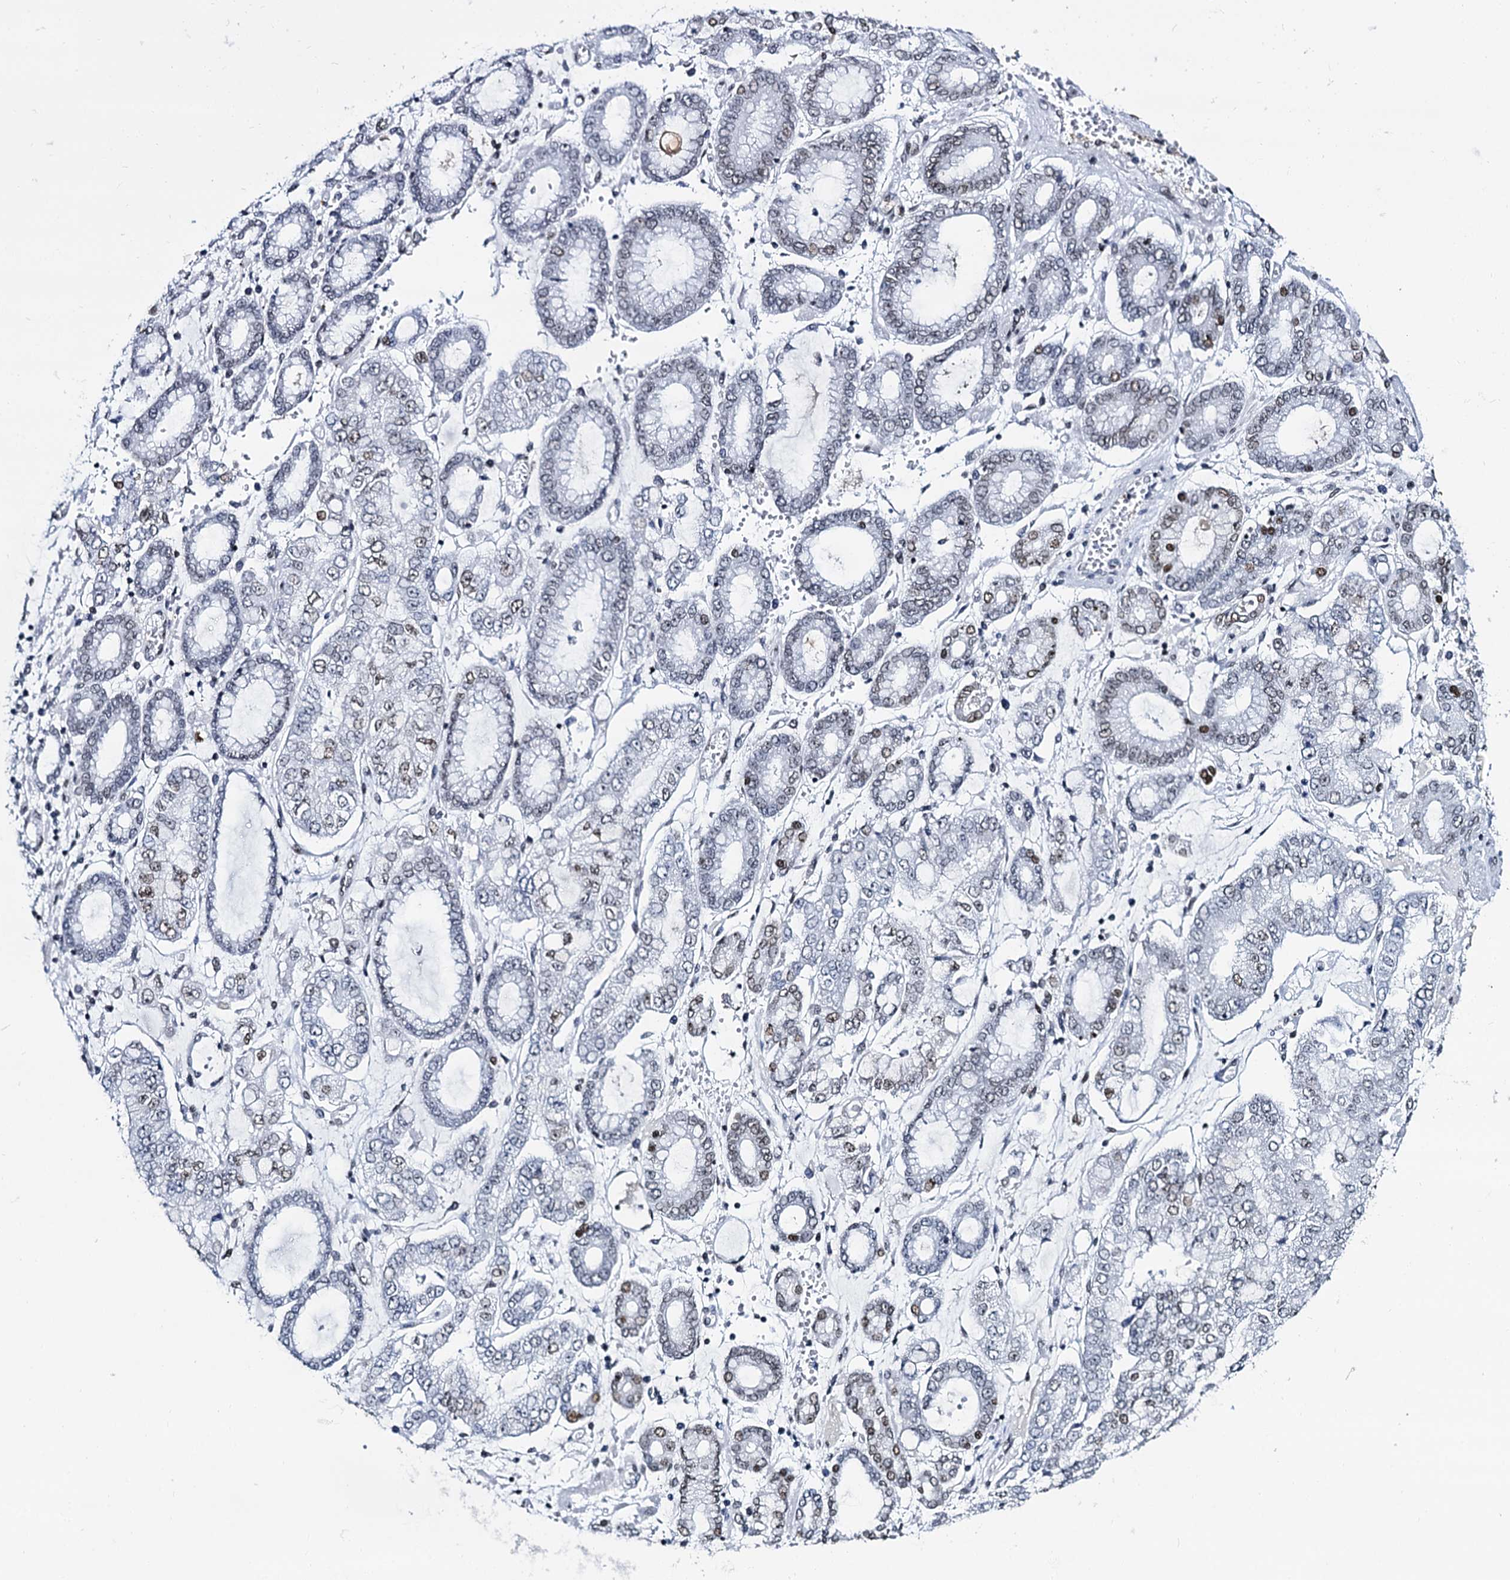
{"staining": {"intensity": "moderate", "quantity": "<25%", "location": "nuclear"}, "tissue": "stomach cancer", "cell_type": "Tumor cells", "image_type": "cancer", "snomed": [{"axis": "morphology", "description": "Adenocarcinoma, NOS"}, {"axis": "topography", "description": "Stomach"}], "caption": "A brown stain shows moderate nuclear expression of a protein in stomach cancer (adenocarcinoma) tumor cells. Using DAB (brown) and hematoxylin (blue) stains, captured at high magnification using brightfield microscopy.", "gene": "CMAS", "patient": {"sex": "male", "age": 76}}